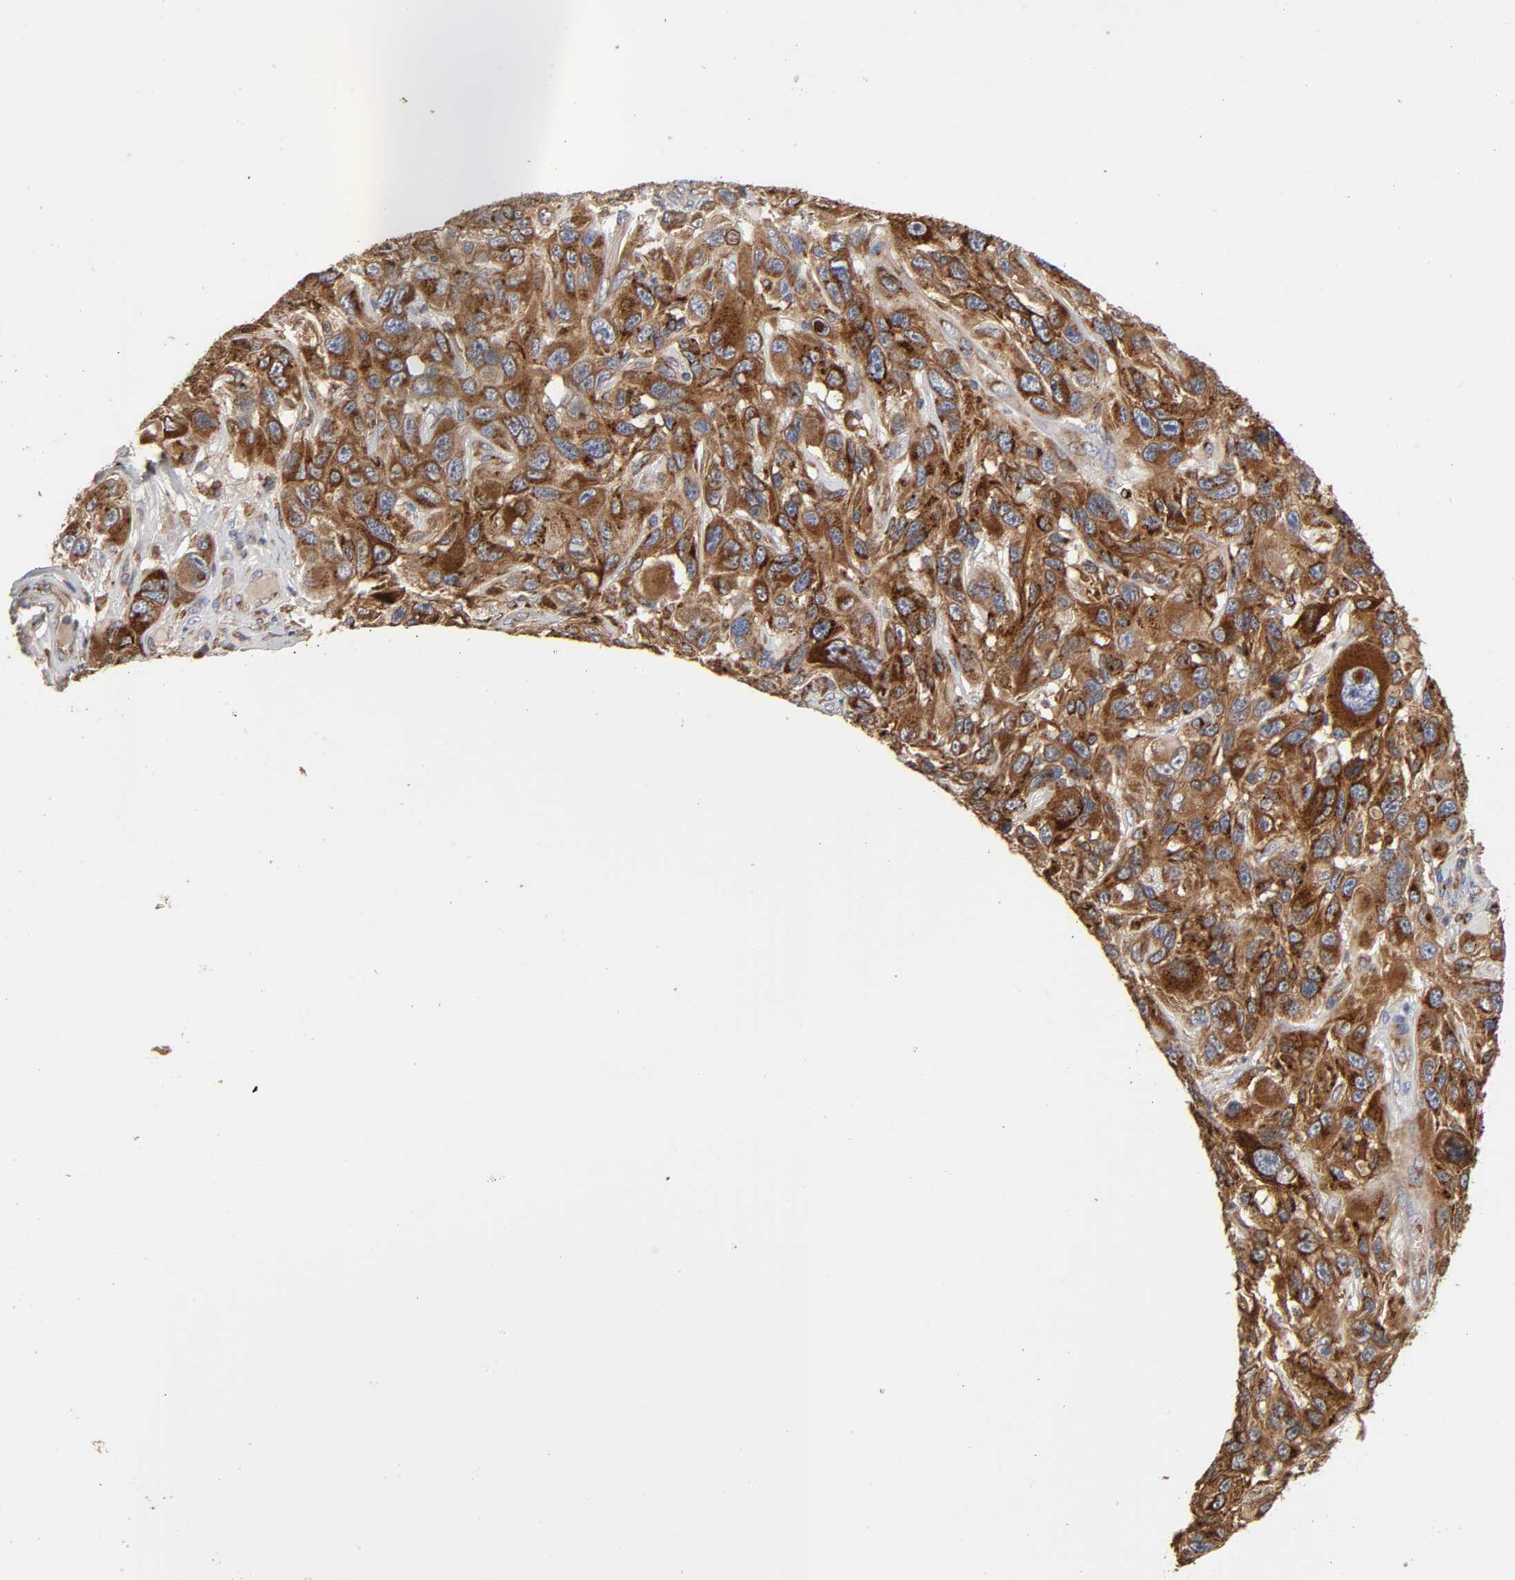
{"staining": {"intensity": "strong", "quantity": ">75%", "location": "cytoplasmic/membranous"}, "tissue": "melanoma", "cell_type": "Tumor cells", "image_type": "cancer", "snomed": [{"axis": "morphology", "description": "Malignant melanoma, NOS"}, {"axis": "topography", "description": "Skin"}], "caption": "Tumor cells display high levels of strong cytoplasmic/membranous positivity in approximately >75% of cells in melanoma. The staining was performed using DAB, with brown indicating positive protein expression. Nuclei are stained blue with hematoxylin.", "gene": "GNPTG", "patient": {"sex": "male", "age": 53}}